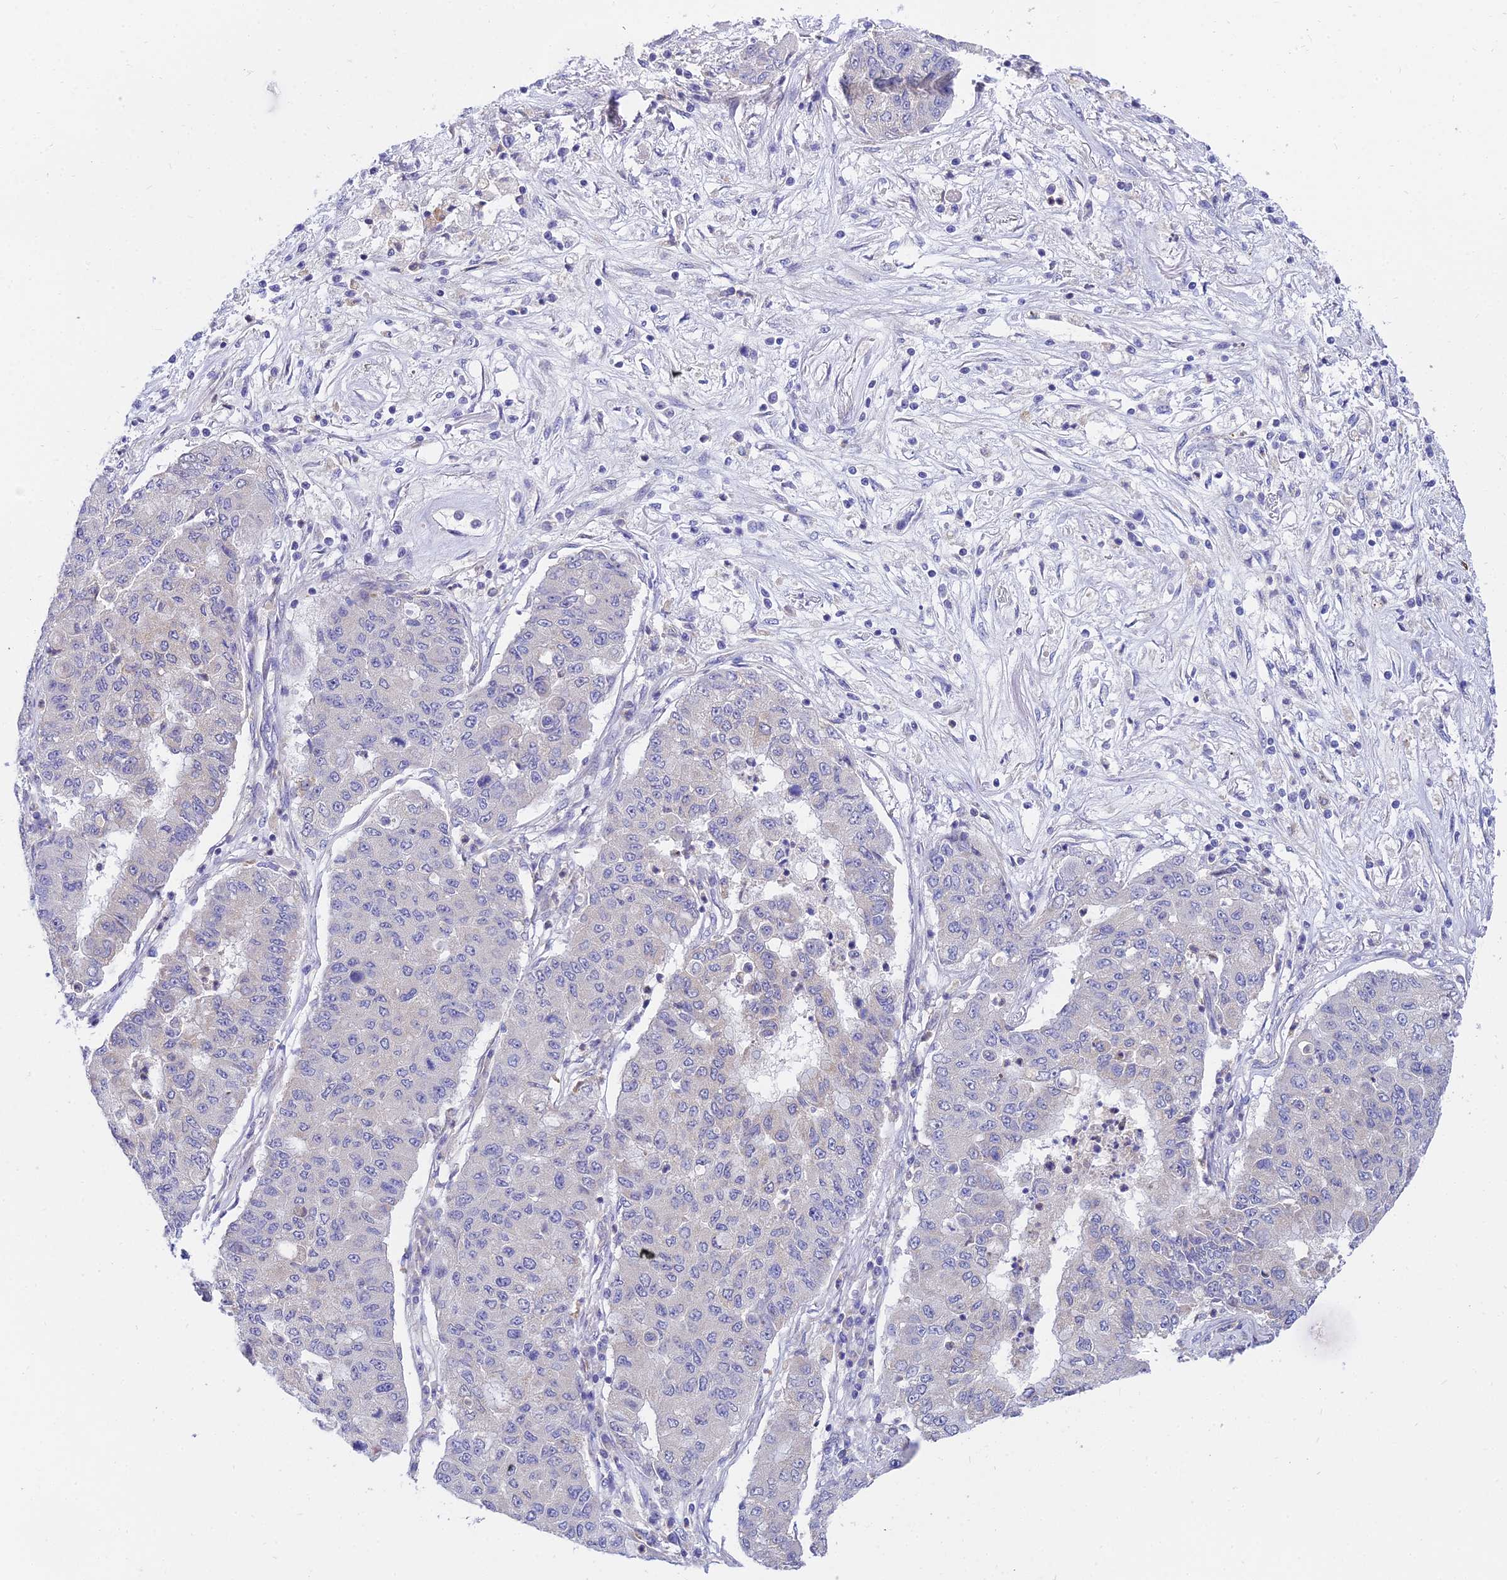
{"staining": {"intensity": "negative", "quantity": "none", "location": "none"}, "tissue": "lung cancer", "cell_type": "Tumor cells", "image_type": "cancer", "snomed": [{"axis": "morphology", "description": "Squamous cell carcinoma, NOS"}, {"axis": "topography", "description": "Lung"}], "caption": "This is an IHC image of squamous cell carcinoma (lung). There is no staining in tumor cells.", "gene": "ARL8B", "patient": {"sex": "male", "age": 74}}